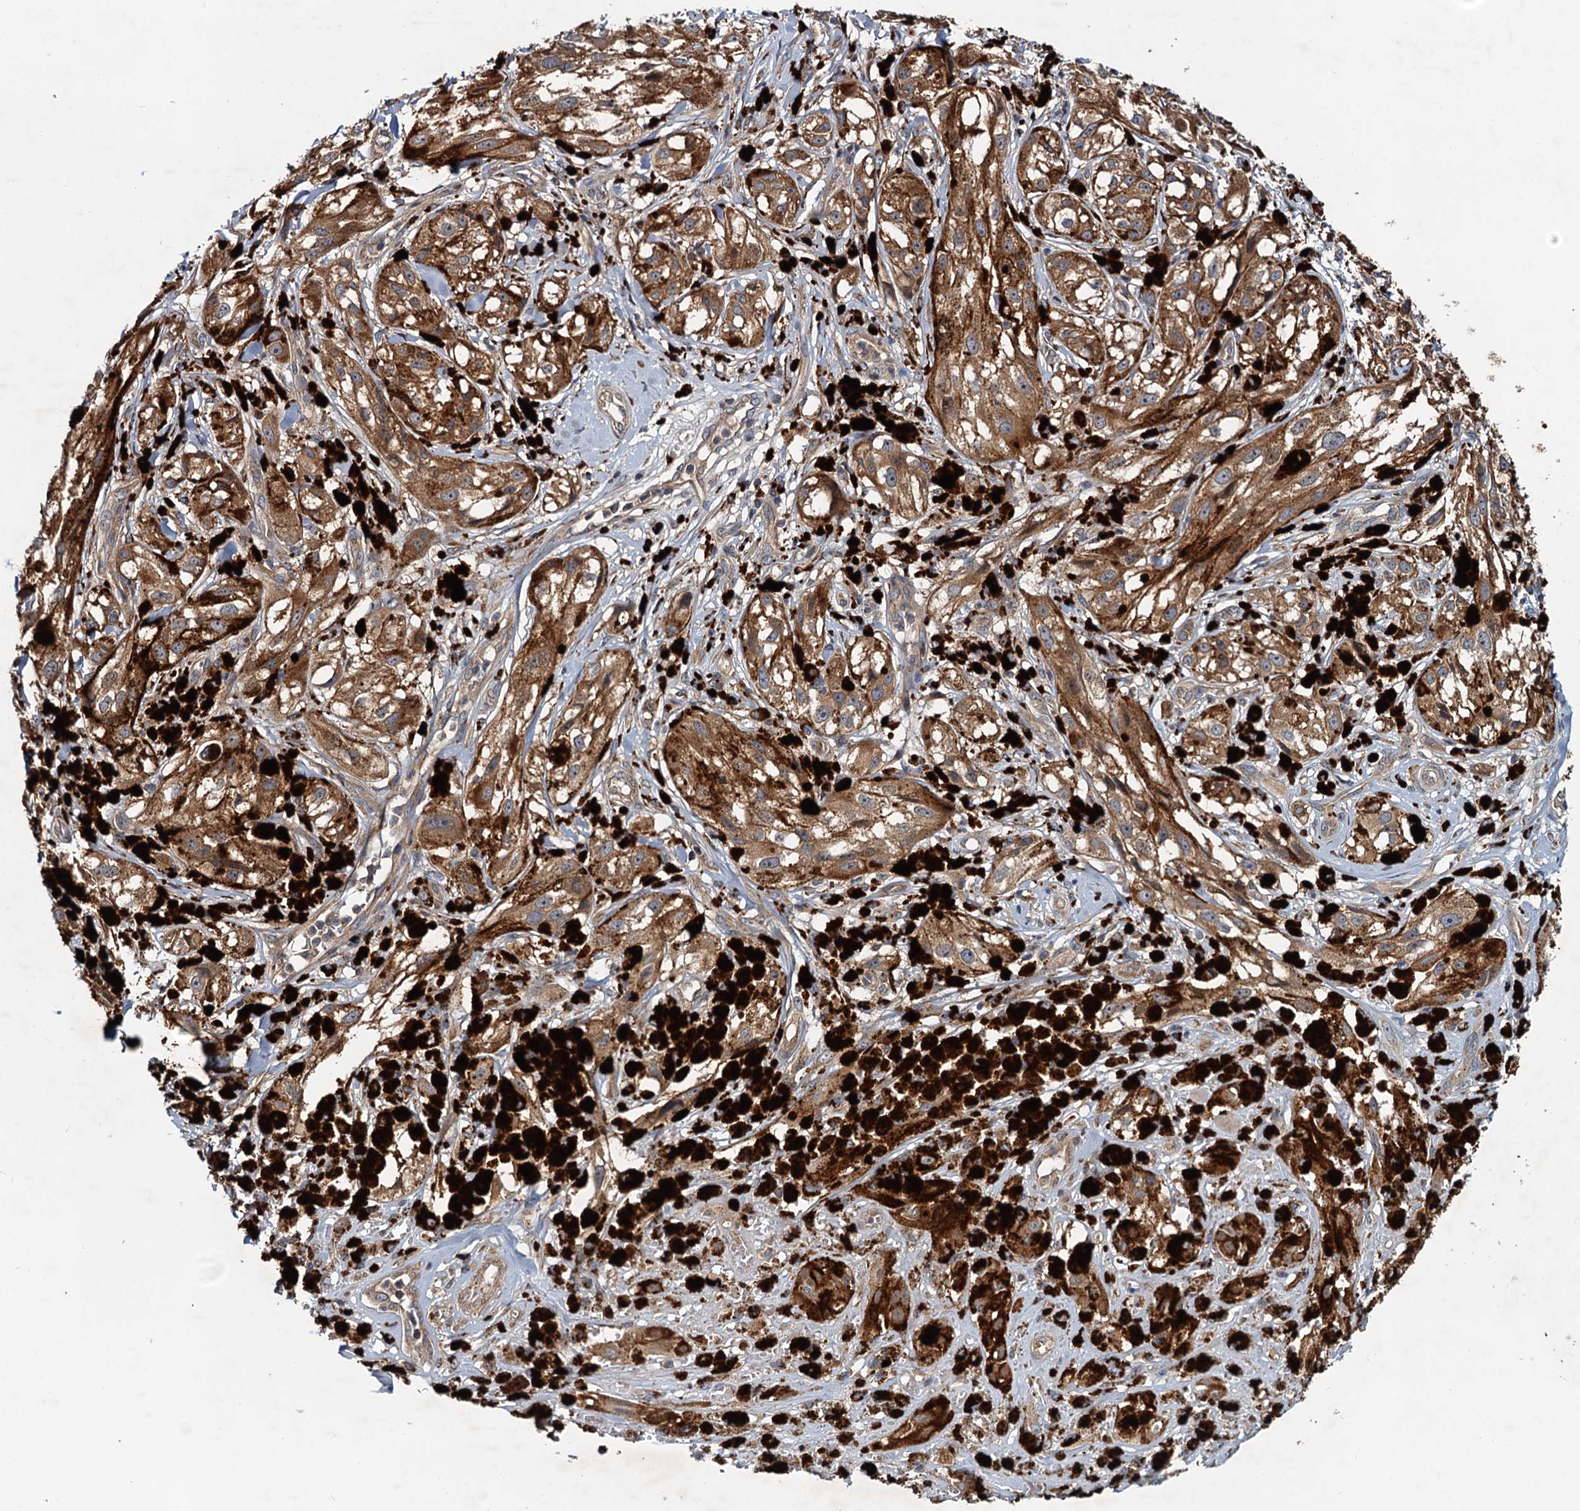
{"staining": {"intensity": "moderate", "quantity": ">75%", "location": "cytoplasmic/membranous"}, "tissue": "melanoma", "cell_type": "Tumor cells", "image_type": "cancer", "snomed": [{"axis": "morphology", "description": "Malignant melanoma, NOS"}, {"axis": "topography", "description": "Skin"}], "caption": "Immunohistochemistry (IHC) (DAB (3,3'-diaminobenzidine)) staining of melanoma shows moderate cytoplasmic/membranous protein staining in about >75% of tumor cells.", "gene": "EFL1", "patient": {"sex": "male", "age": 88}}